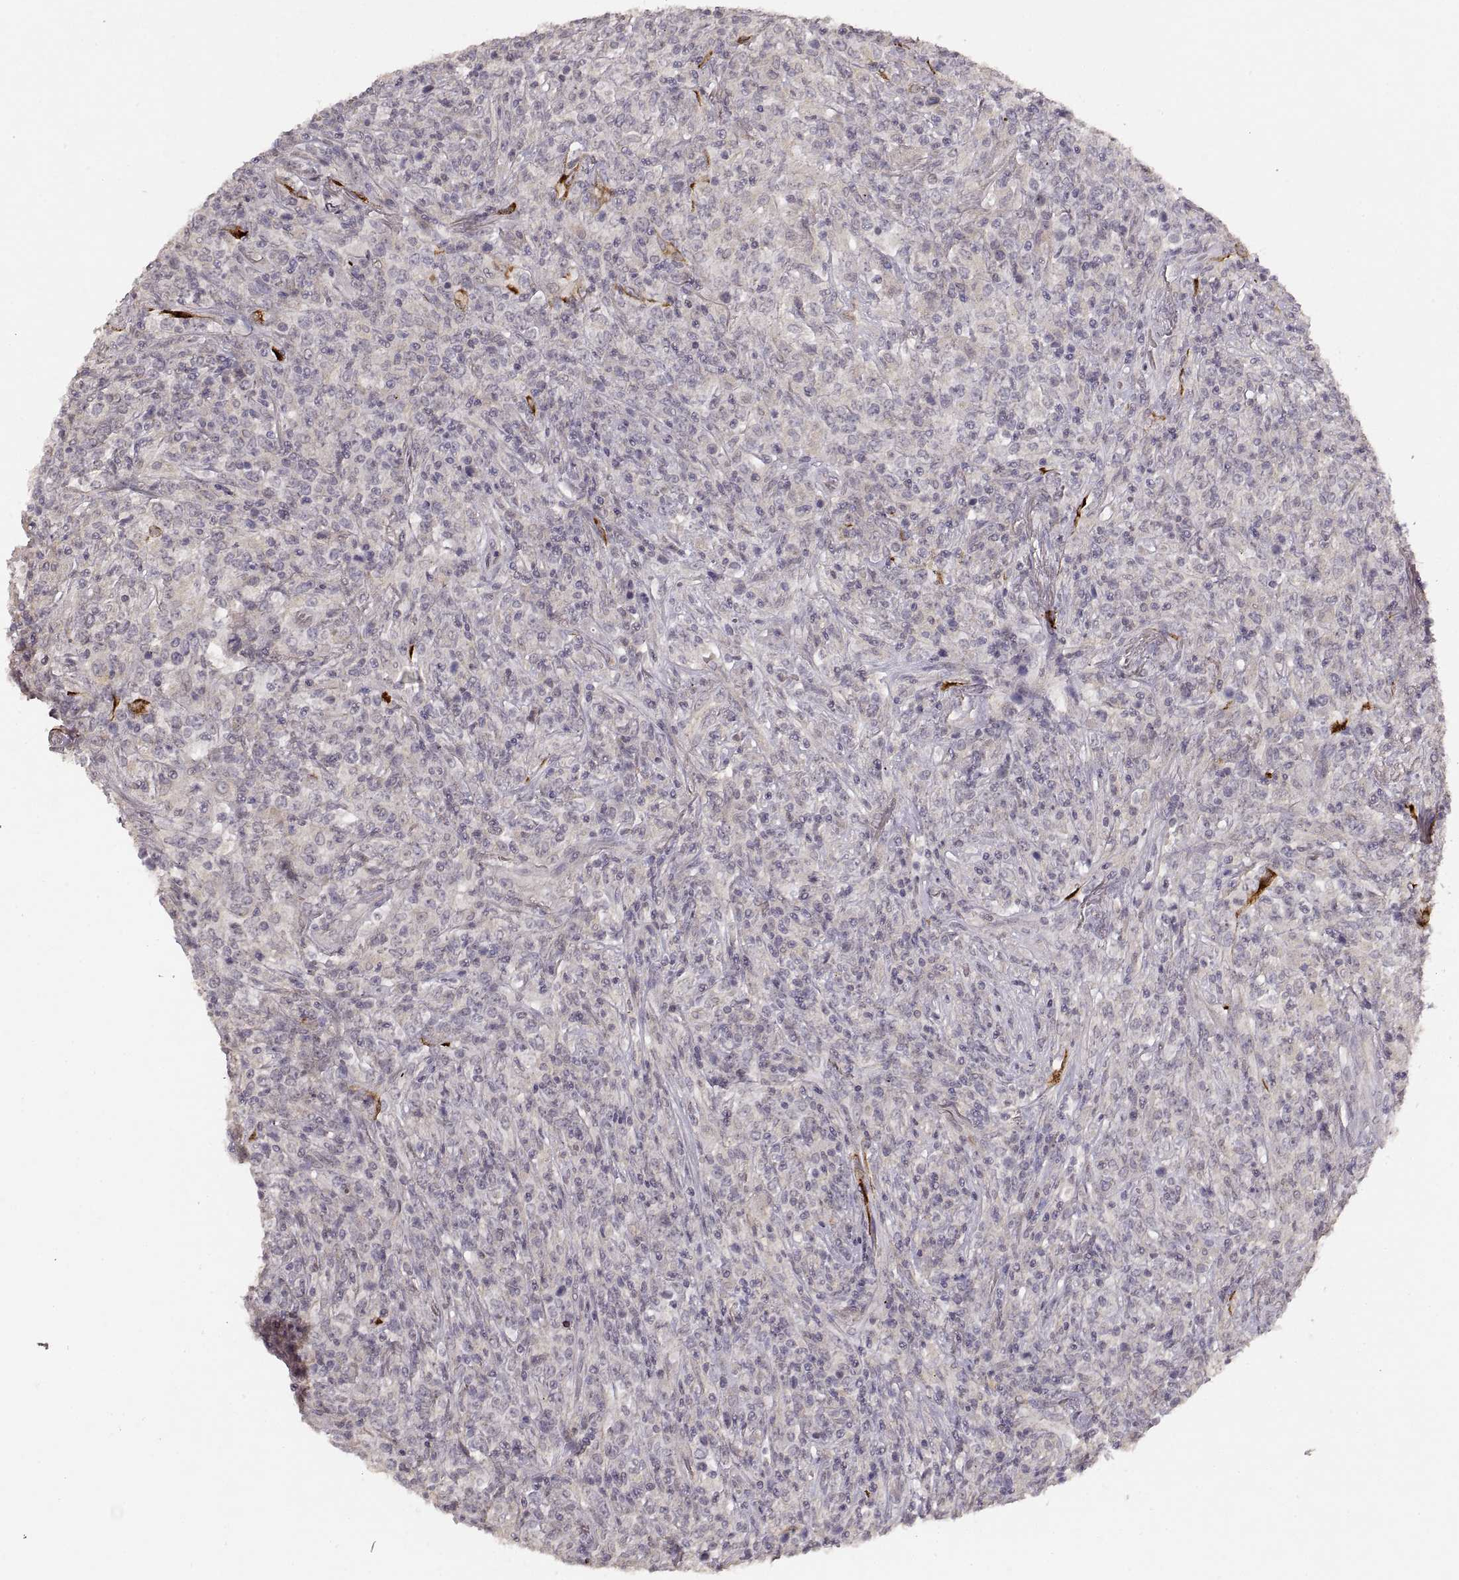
{"staining": {"intensity": "negative", "quantity": "none", "location": "none"}, "tissue": "lymphoma", "cell_type": "Tumor cells", "image_type": "cancer", "snomed": [{"axis": "morphology", "description": "Malignant lymphoma, non-Hodgkin's type, High grade"}, {"axis": "topography", "description": "Lung"}], "caption": "The histopathology image demonstrates no significant expression in tumor cells of malignant lymphoma, non-Hodgkin's type (high-grade).", "gene": "LAMC2", "patient": {"sex": "male", "age": 79}}